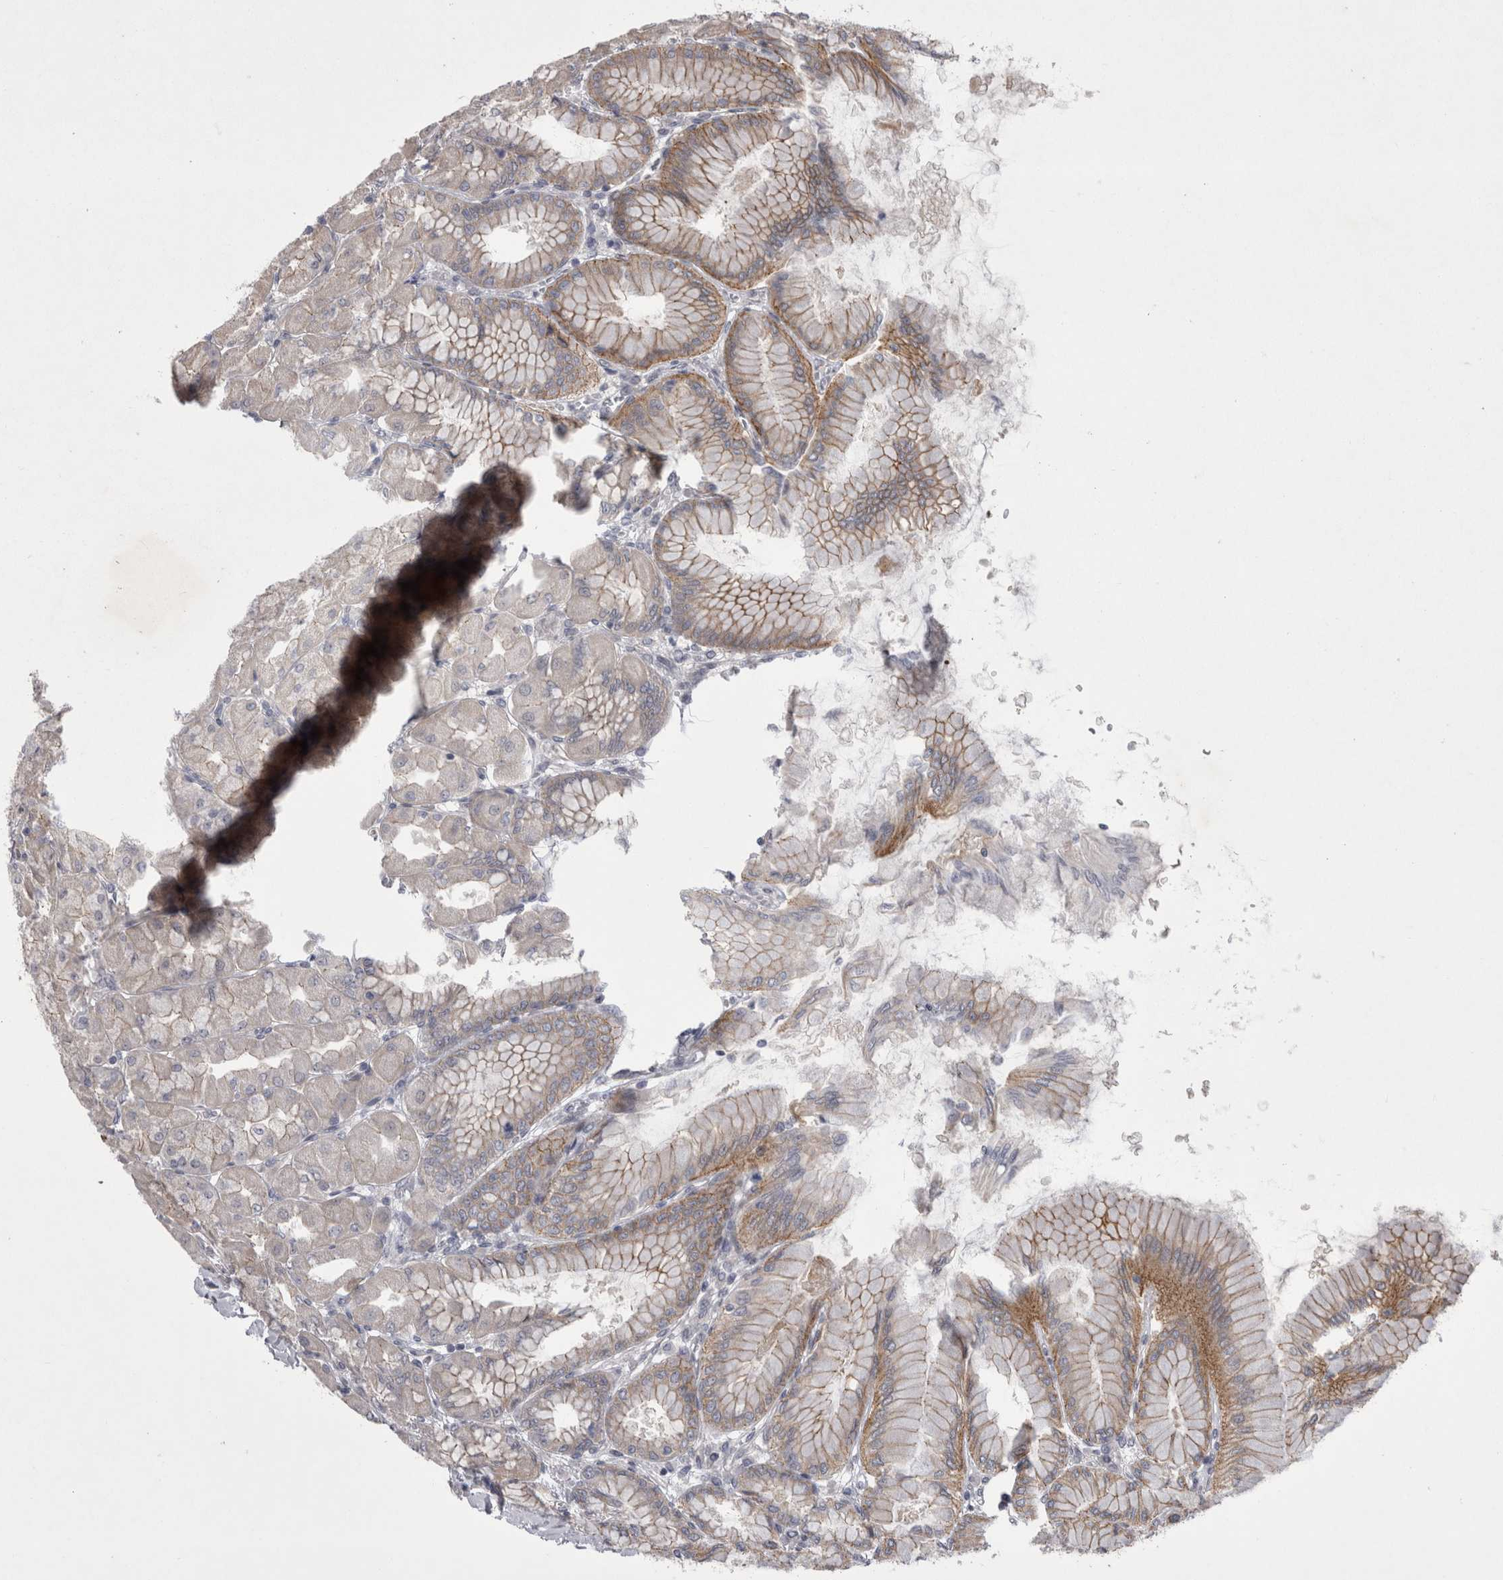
{"staining": {"intensity": "strong", "quantity": "25%-75%", "location": "cytoplasmic/membranous"}, "tissue": "stomach", "cell_type": "Glandular cells", "image_type": "normal", "snomed": [{"axis": "morphology", "description": "Normal tissue, NOS"}, {"axis": "topography", "description": "Stomach, upper"}], "caption": "IHC of normal stomach demonstrates high levels of strong cytoplasmic/membranous positivity in approximately 25%-75% of glandular cells.", "gene": "NENF", "patient": {"sex": "female", "age": 56}}